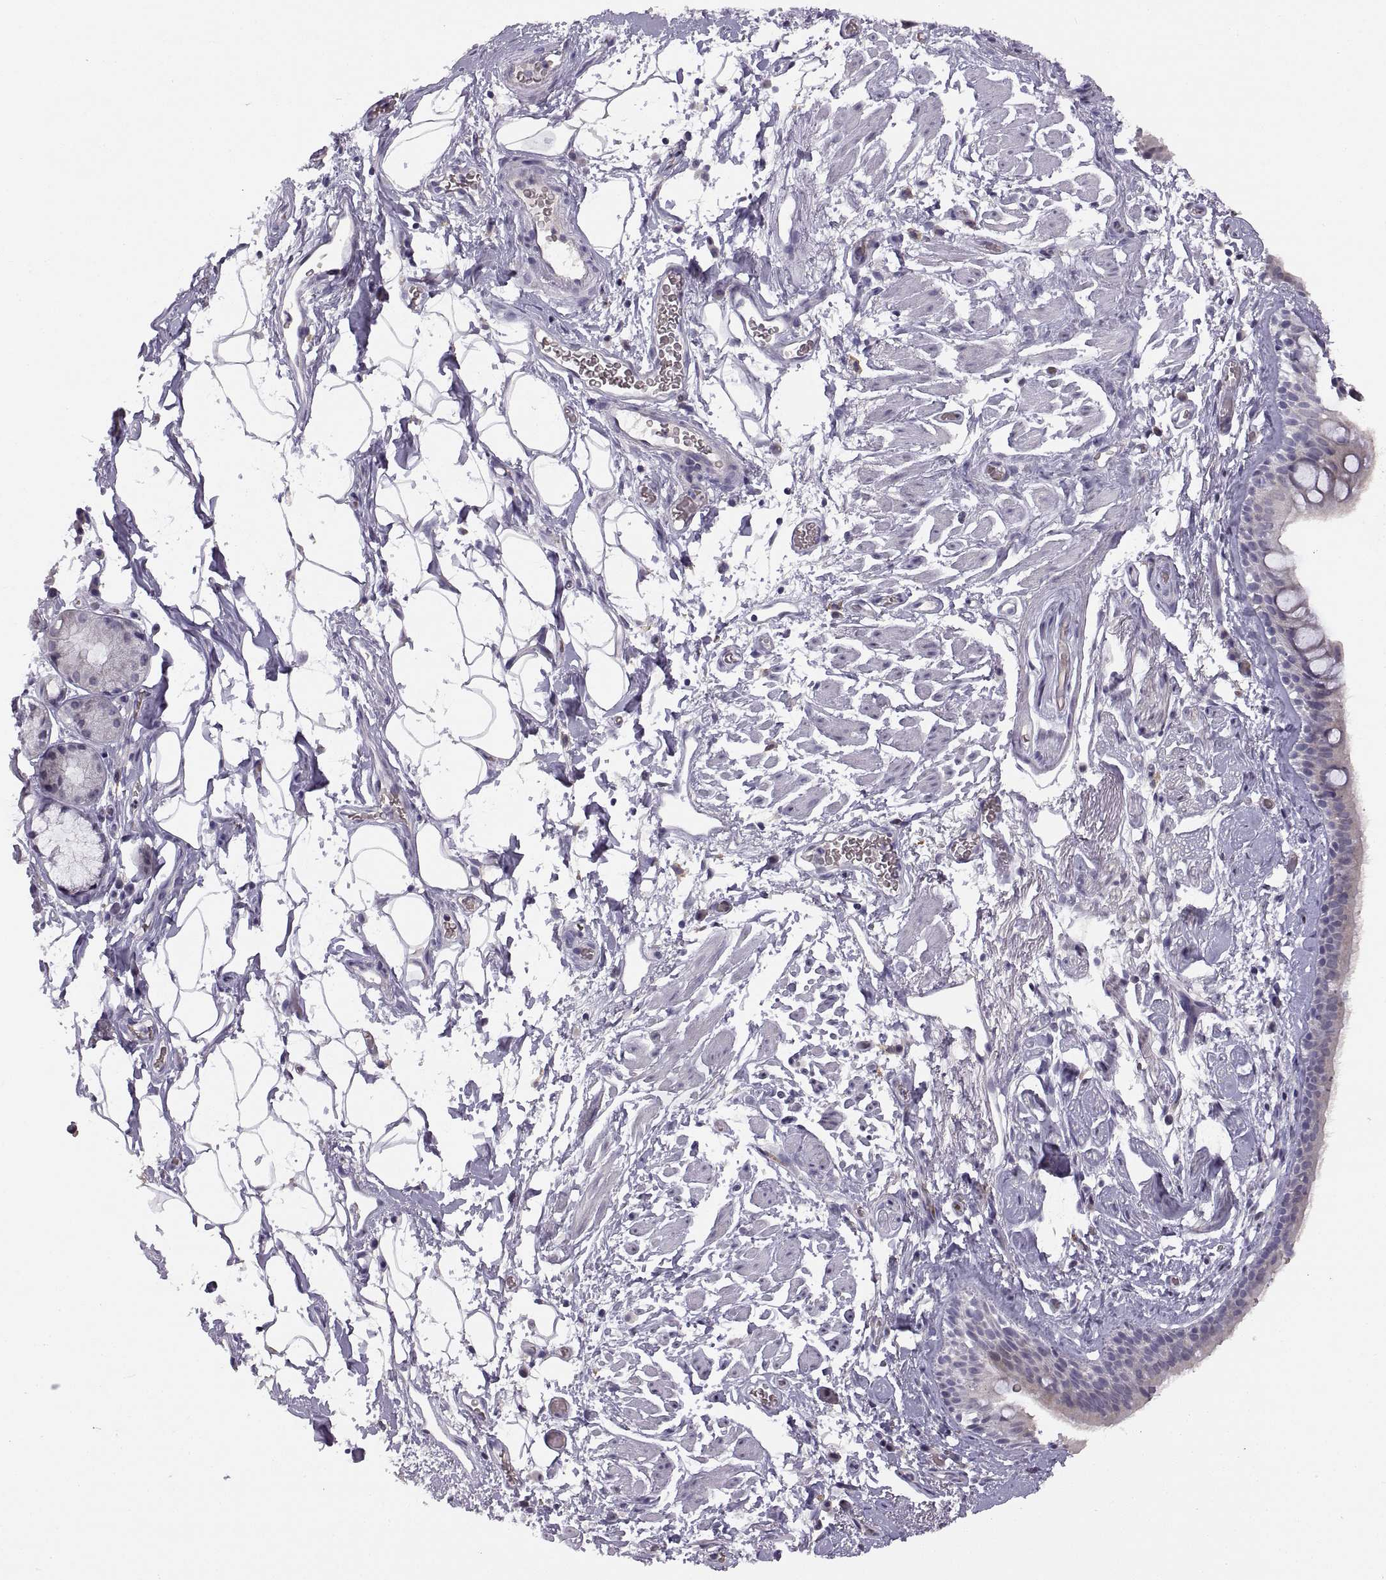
{"staining": {"intensity": "negative", "quantity": "none", "location": "none"}, "tissue": "bronchus", "cell_type": "Respiratory epithelial cells", "image_type": "normal", "snomed": [{"axis": "morphology", "description": "Normal tissue, NOS"}, {"axis": "topography", "description": "Cartilage tissue"}, {"axis": "topography", "description": "Bronchus"}], "caption": "Protein analysis of benign bronchus displays no significant positivity in respiratory epithelial cells.", "gene": "MEIOC", "patient": {"sex": "male", "age": 58}}